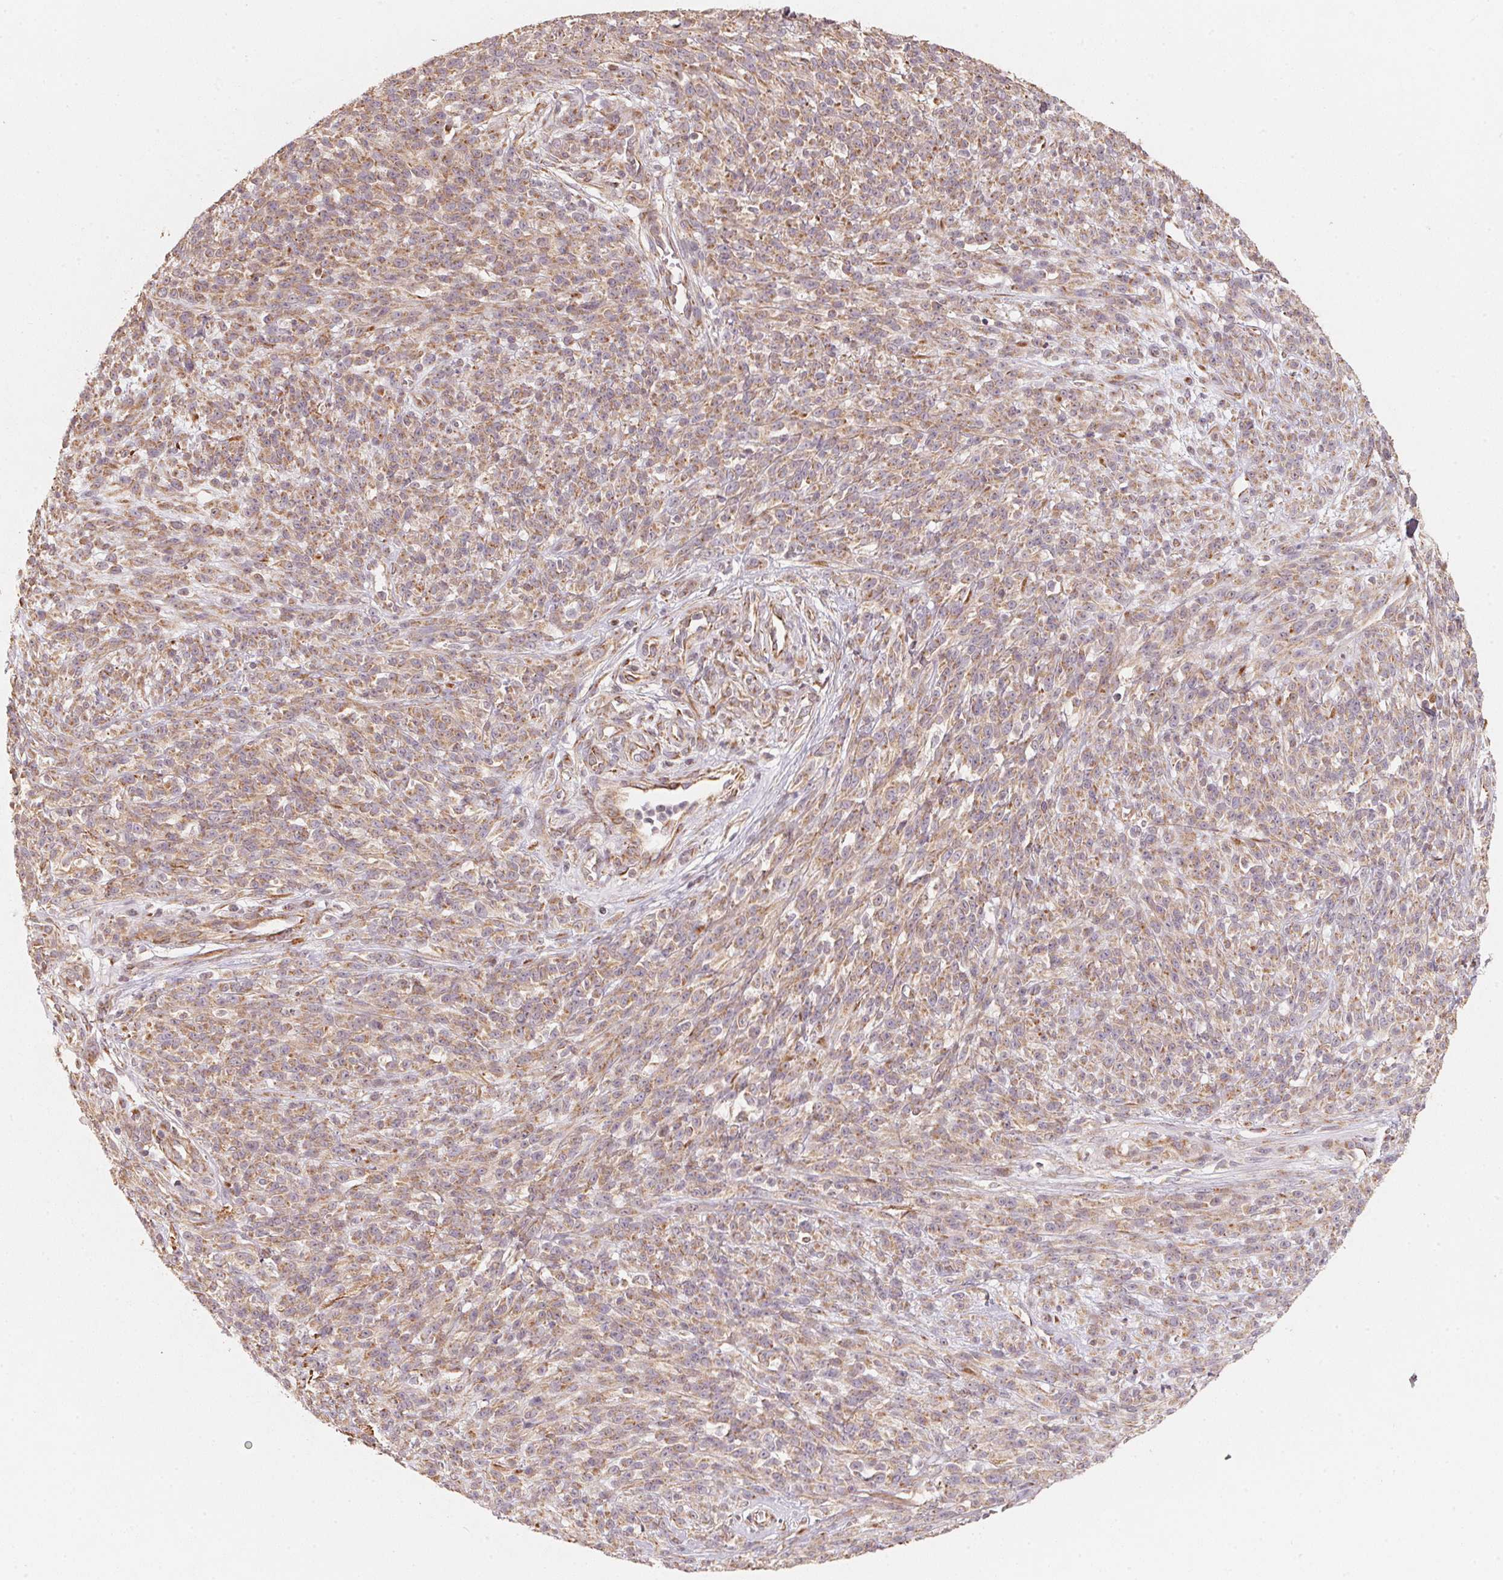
{"staining": {"intensity": "weak", "quantity": "25%-75%", "location": "cytoplasmic/membranous"}, "tissue": "melanoma", "cell_type": "Tumor cells", "image_type": "cancer", "snomed": [{"axis": "morphology", "description": "Malignant melanoma, NOS"}, {"axis": "topography", "description": "Skin"}, {"axis": "topography", "description": "Skin of trunk"}], "caption": "Melanoma stained for a protein (brown) demonstrates weak cytoplasmic/membranous positive expression in about 25%-75% of tumor cells.", "gene": "TSPAN12", "patient": {"sex": "male", "age": 74}}